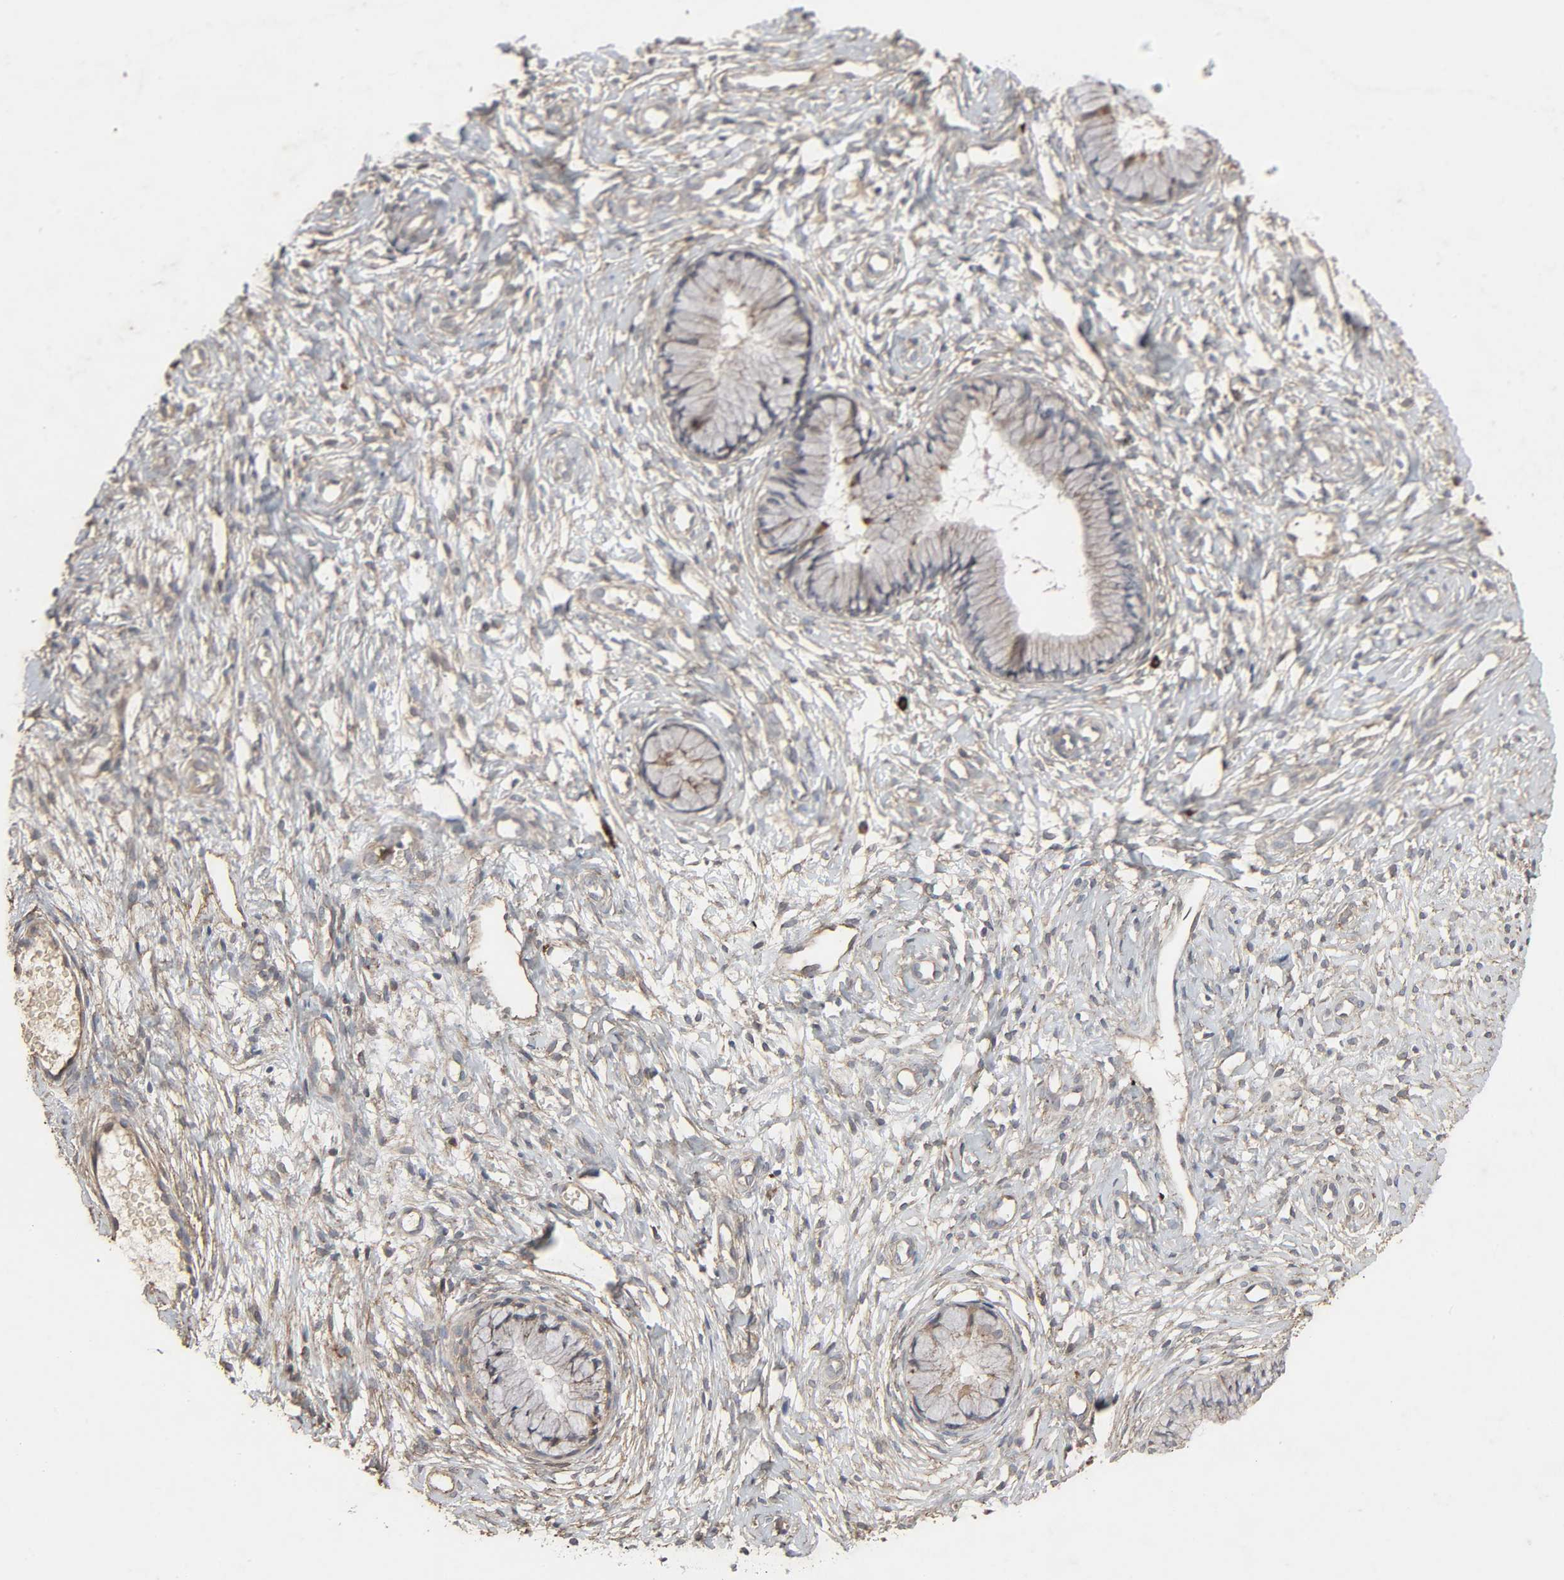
{"staining": {"intensity": "weak", "quantity": "25%-75%", "location": "cytoplasmic/membranous"}, "tissue": "cervix", "cell_type": "Glandular cells", "image_type": "normal", "snomed": [{"axis": "morphology", "description": "Normal tissue, NOS"}, {"axis": "topography", "description": "Cervix"}], "caption": "Immunohistochemistry image of normal cervix stained for a protein (brown), which shows low levels of weak cytoplasmic/membranous positivity in approximately 25%-75% of glandular cells.", "gene": "ADCY4", "patient": {"sex": "female", "age": 46}}